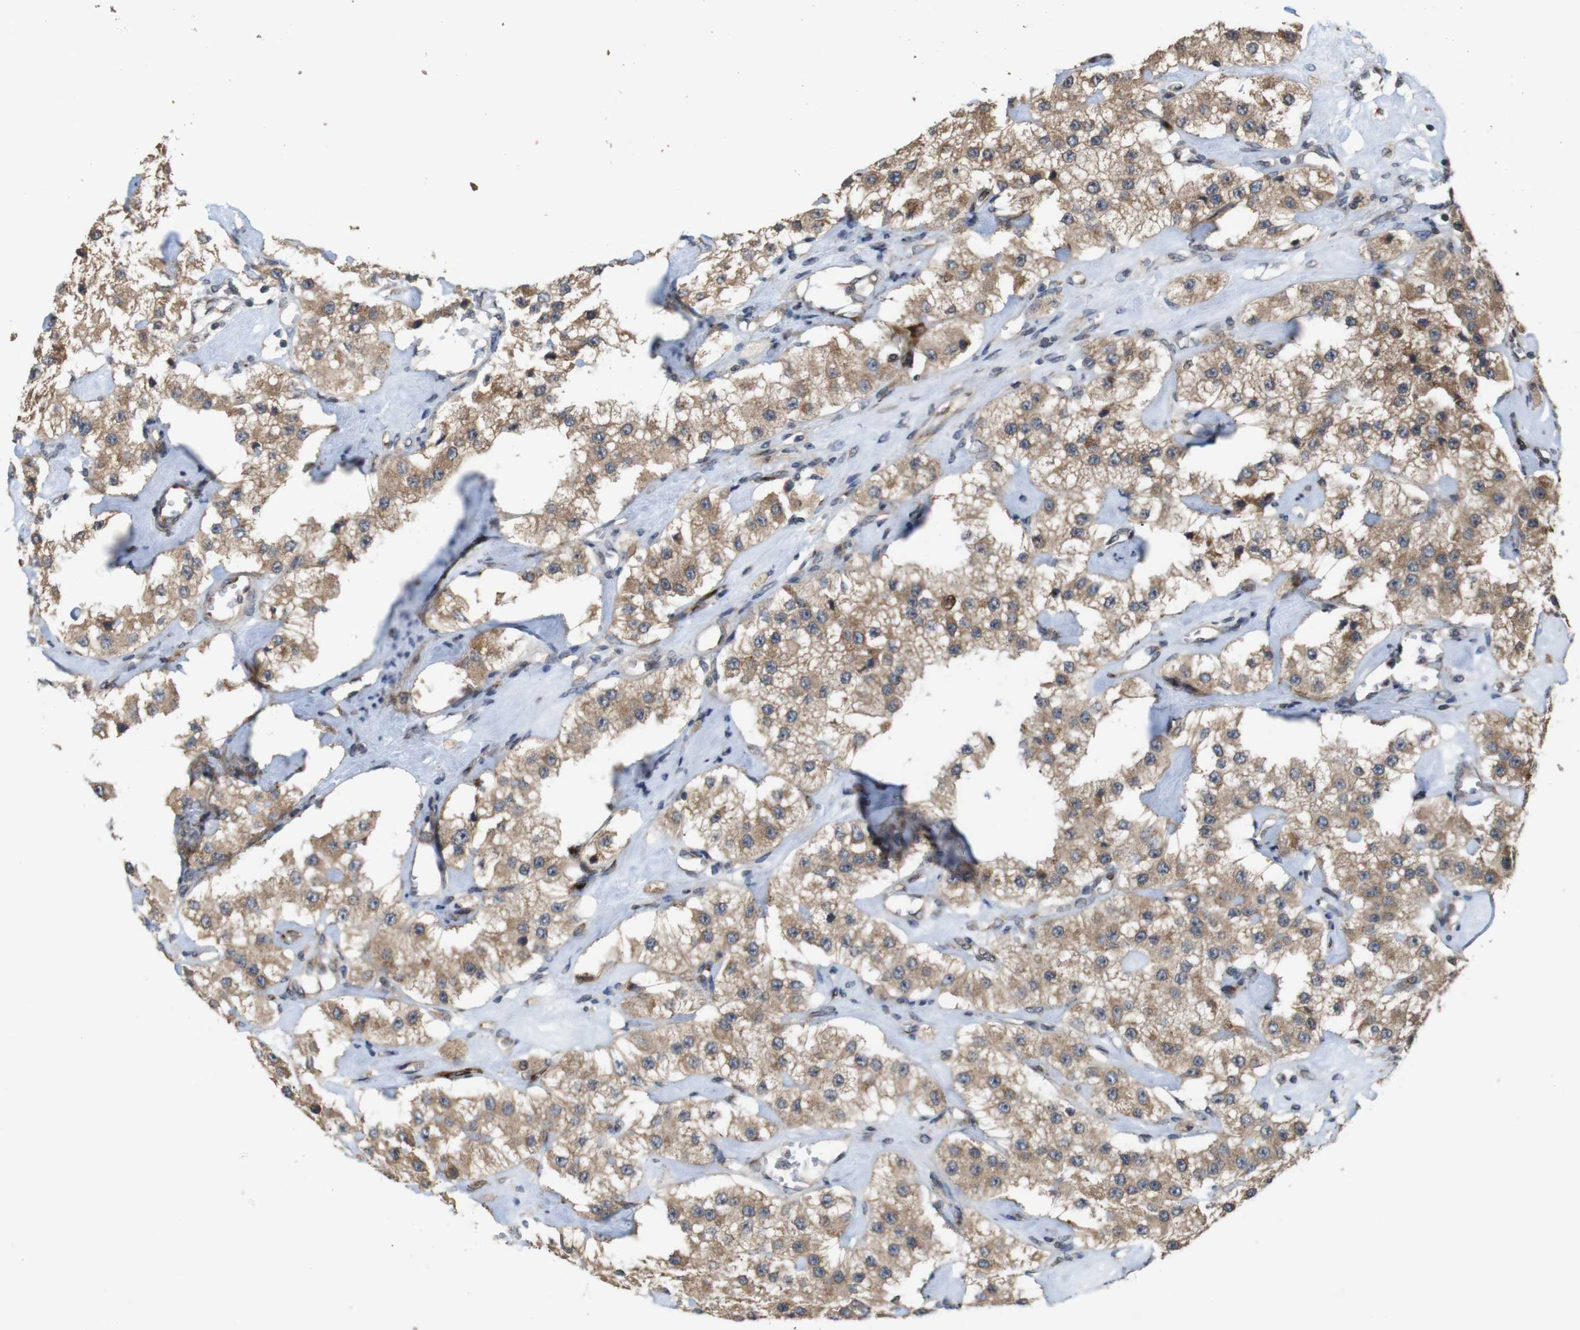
{"staining": {"intensity": "moderate", "quantity": ">75%", "location": "cytoplasmic/membranous"}, "tissue": "carcinoid", "cell_type": "Tumor cells", "image_type": "cancer", "snomed": [{"axis": "morphology", "description": "Carcinoid, malignant, NOS"}, {"axis": "topography", "description": "Pancreas"}], "caption": "Immunohistochemical staining of malignant carcinoid reveals medium levels of moderate cytoplasmic/membranous expression in approximately >75% of tumor cells.", "gene": "EFCAB14", "patient": {"sex": "male", "age": 41}}